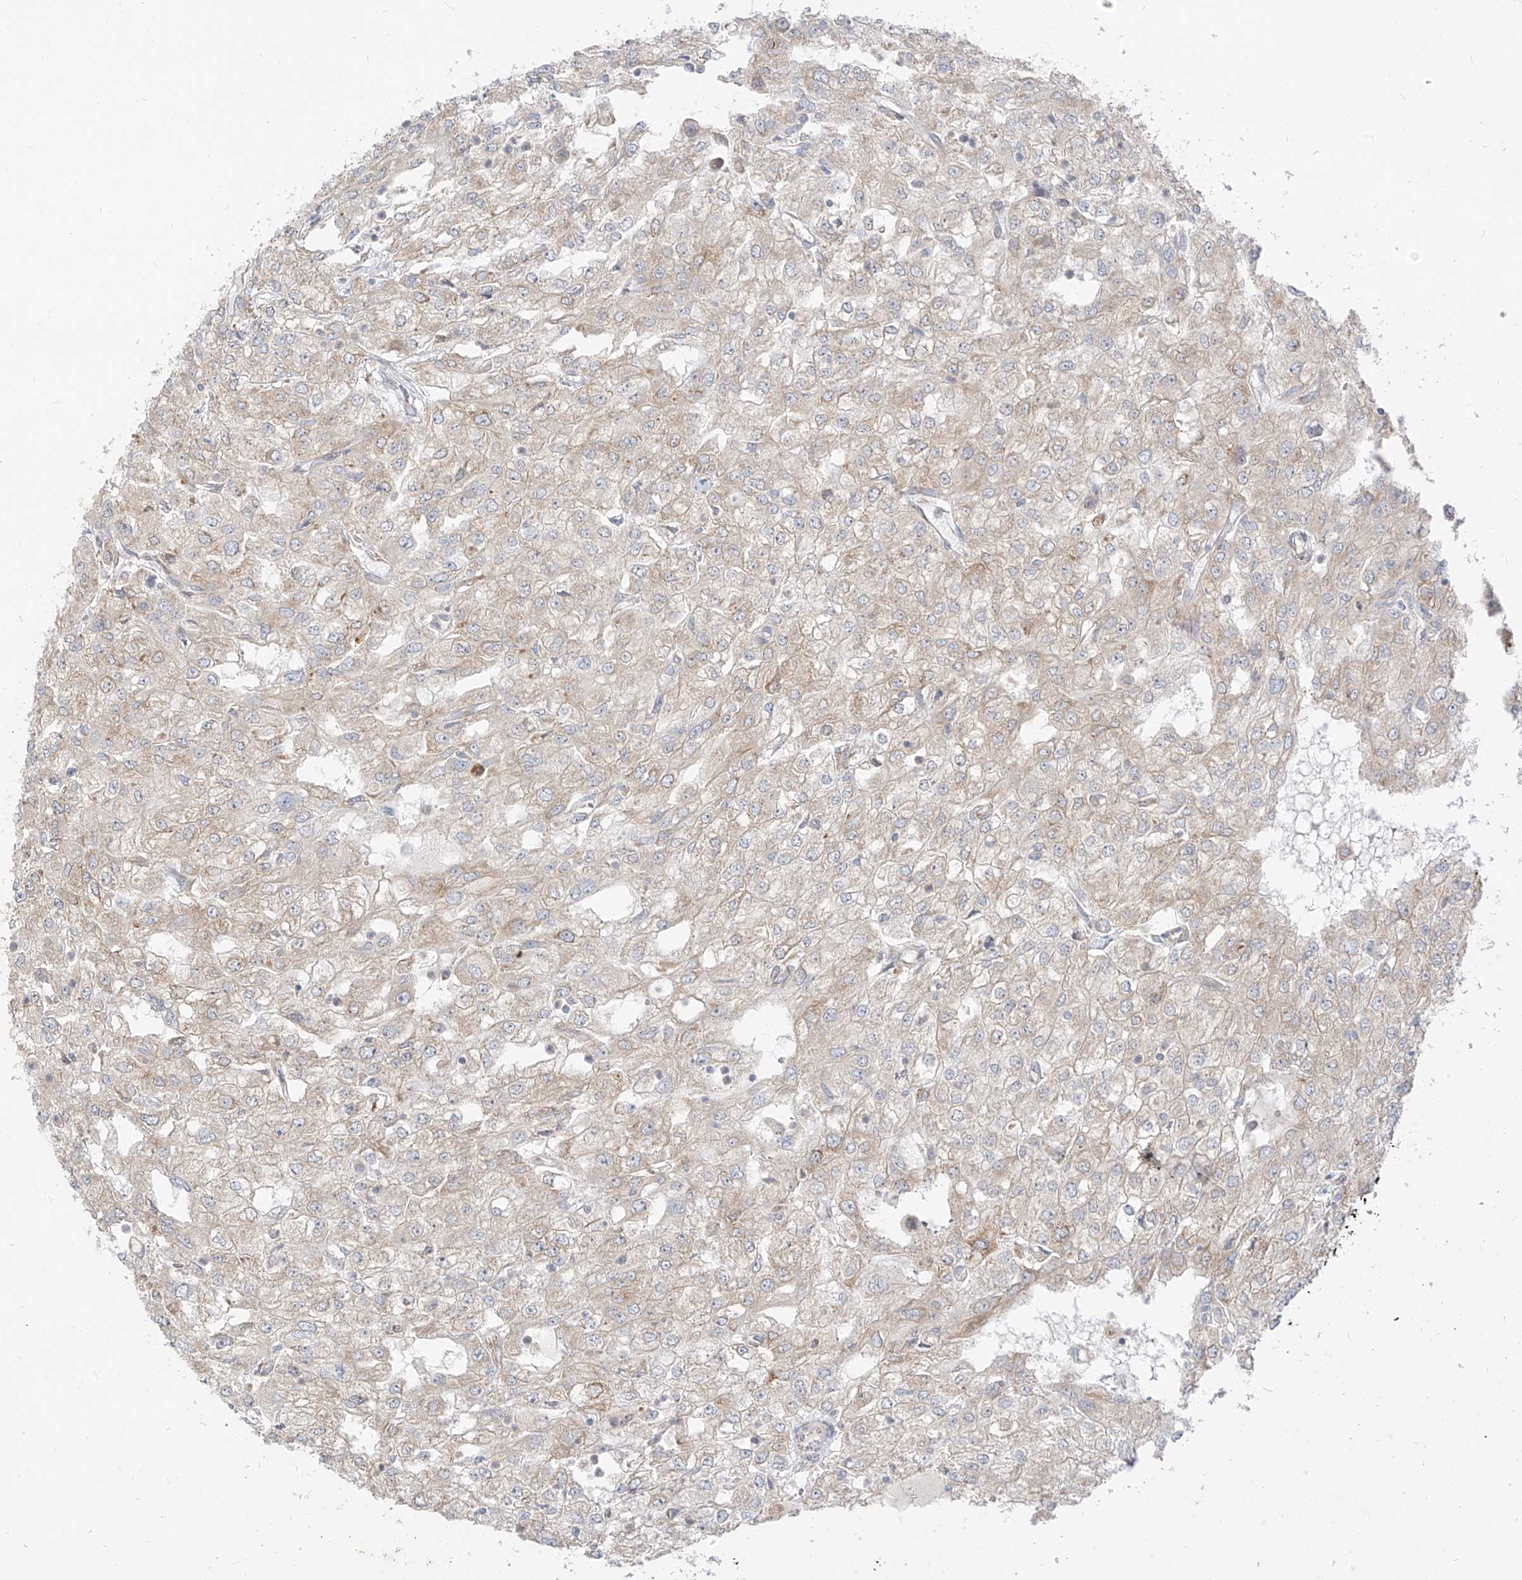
{"staining": {"intensity": "weak", "quantity": "25%-75%", "location": "cytoplasmic/membranous"}, "tissue": "renal cancer", "cell_type": "Tumor cells", "image_type": "cancer", "snomed": [{"axis": "morphology", "description": "Adenocarcinoma, NOS"}, {"axis": "topography", "description": "Kidney"}], "caption": "Protein expression analysis of human adenocarcinoma (renal) reveals weak cytoplasmic/membranous positivity in about 25%-75% of tumor cells. Ihc stains the protein in brown and the nuclei are stained blue.", "gene": "STT3A", "patient": {"sex": "female", "age": 54}}